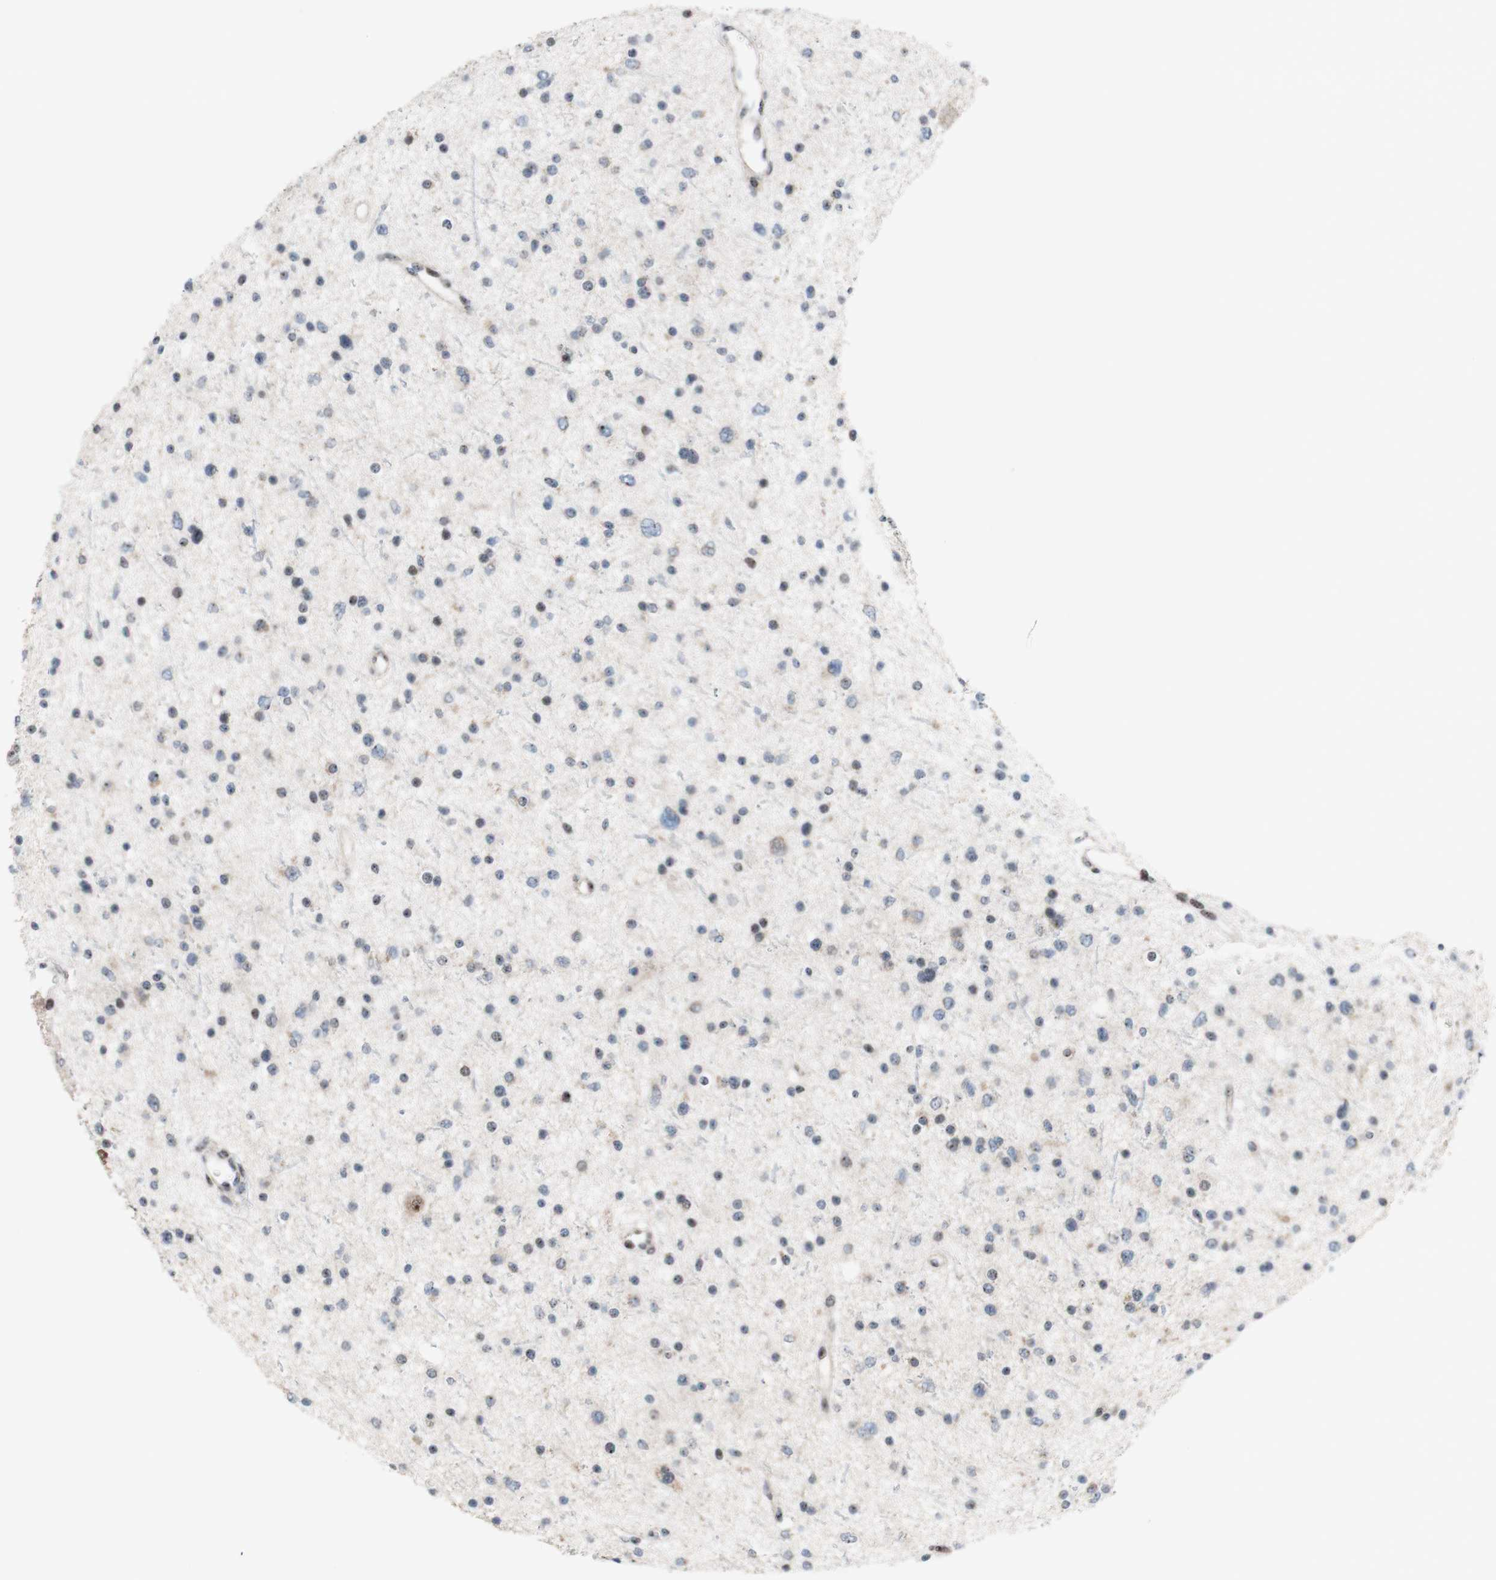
{"staining": {"intensity": "weak", "quantity": "25%-75%", "location": "nuclear"}, "tissue": "glioma", "cell_type": "Tumor cells", "image_type": "cancer", "snomed": [{"axis": "morphology", "description": "Glioma, malignant, Low grade"}, {"axis": "topography", "description": "Brain"}], "caption": "IHC histopathology image of neoplastic tissue: low-grade glioma (malignant) stained using immunohistochemistry (IHC) shows low levels of weak protein expression localized specifically in the nuclear of tumor cells, appearing as a nuclear brown color.", "gene": "POLR1A", "patient": {"sex": "female", "age": 37}}